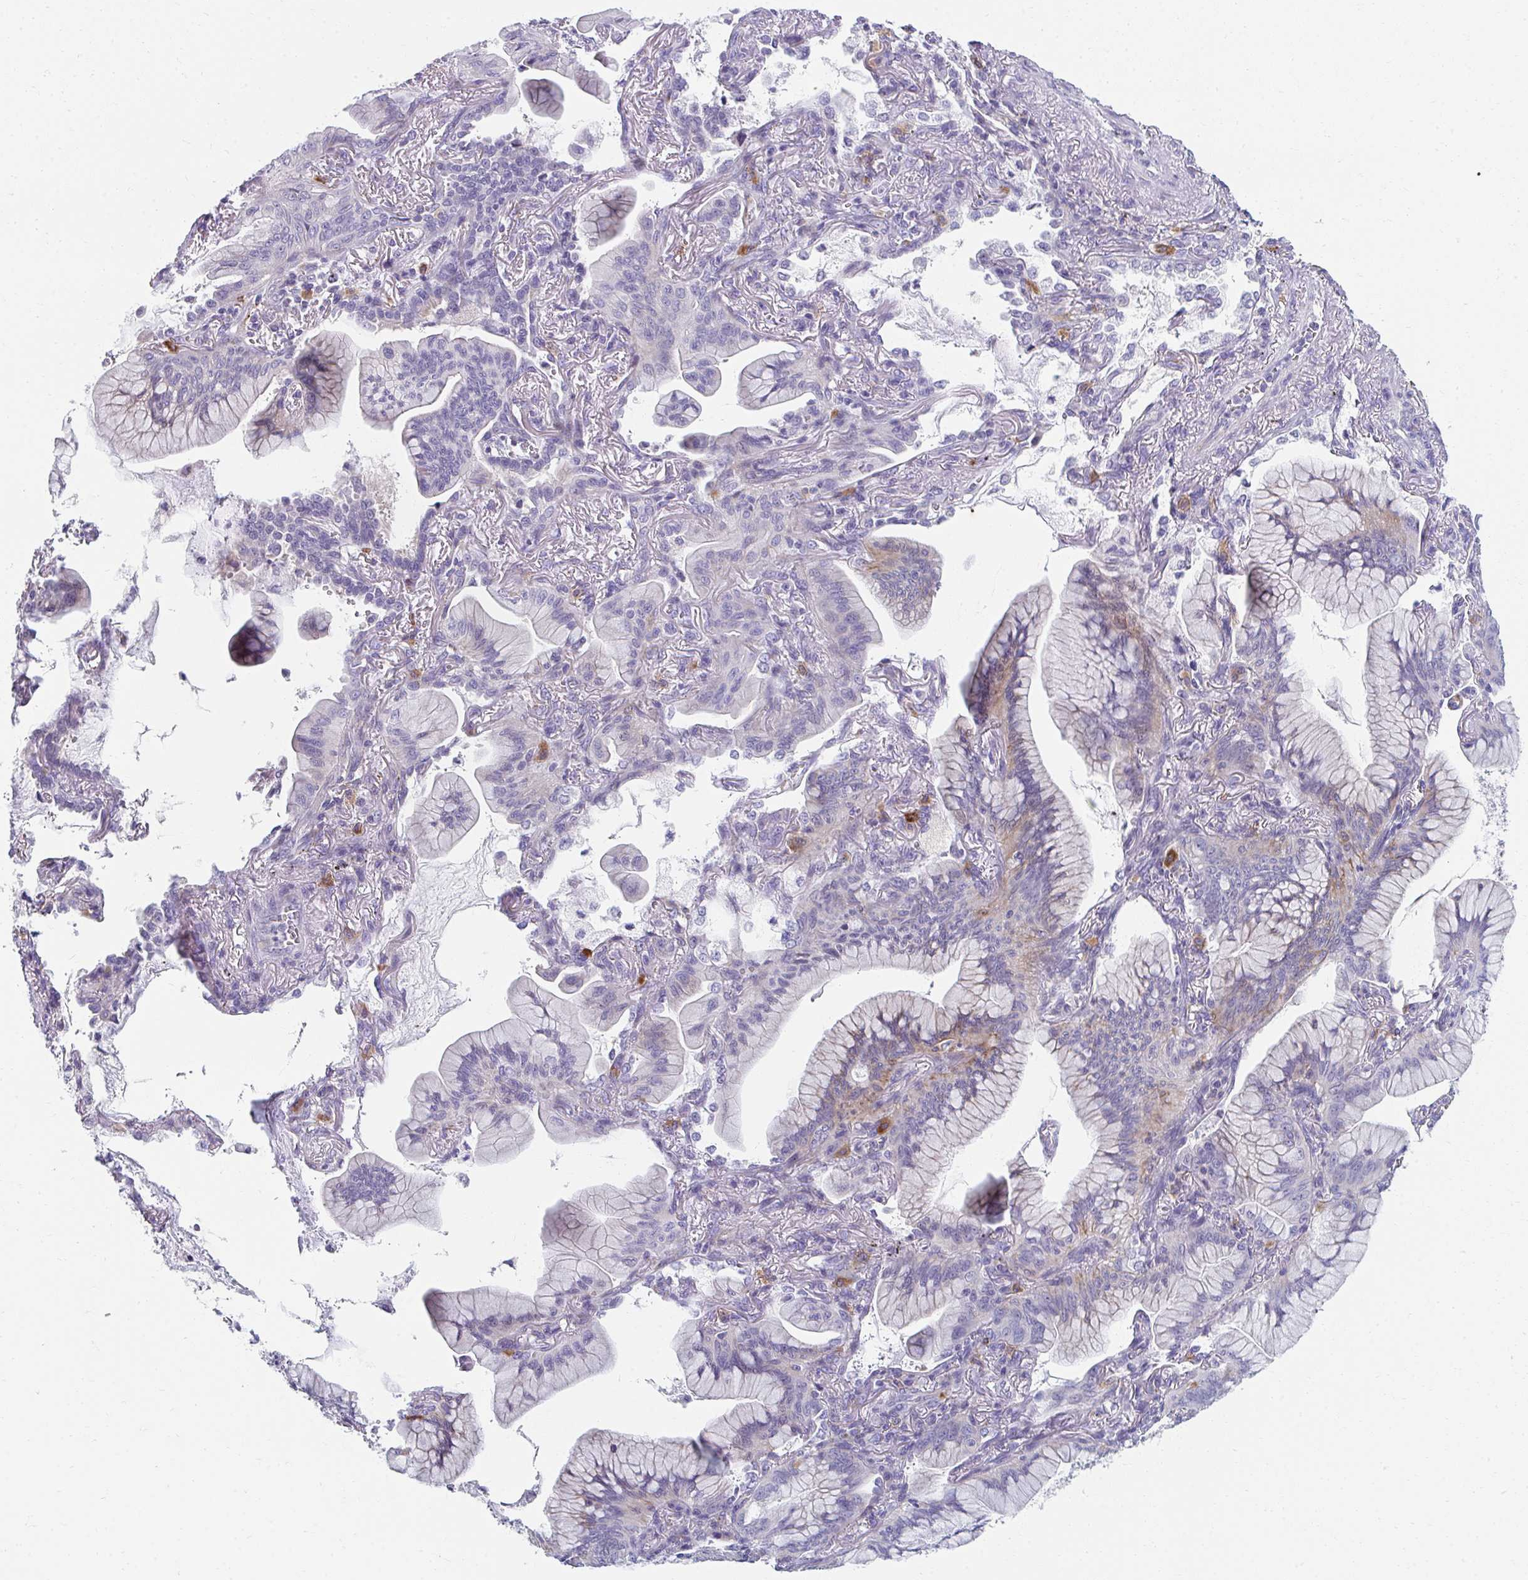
{"staining": {"intensity": "moderate", "quantity": "<25%", "location": "cytoplasmic/membranous"}, "tissue": "lung cancer", "cell_type": "Tumor cells", "image_type": "cancer", "snomed": [{"axis": "morphology", "description": "Adenocarcinoma, NOS"}, {"axis": "topography", "description": "Lung"}], "caption": "A brown stain highlights moderate cytoplasmic/membranous positivity of a protein in human lung cancer tumor cells. (DAB (3,3'-diaminobenzidine) IHC, brown staining for protein, blue staining for nuclei).", "gene": "EIF1AD", "patient": {"sex": "male", "age": 77}}